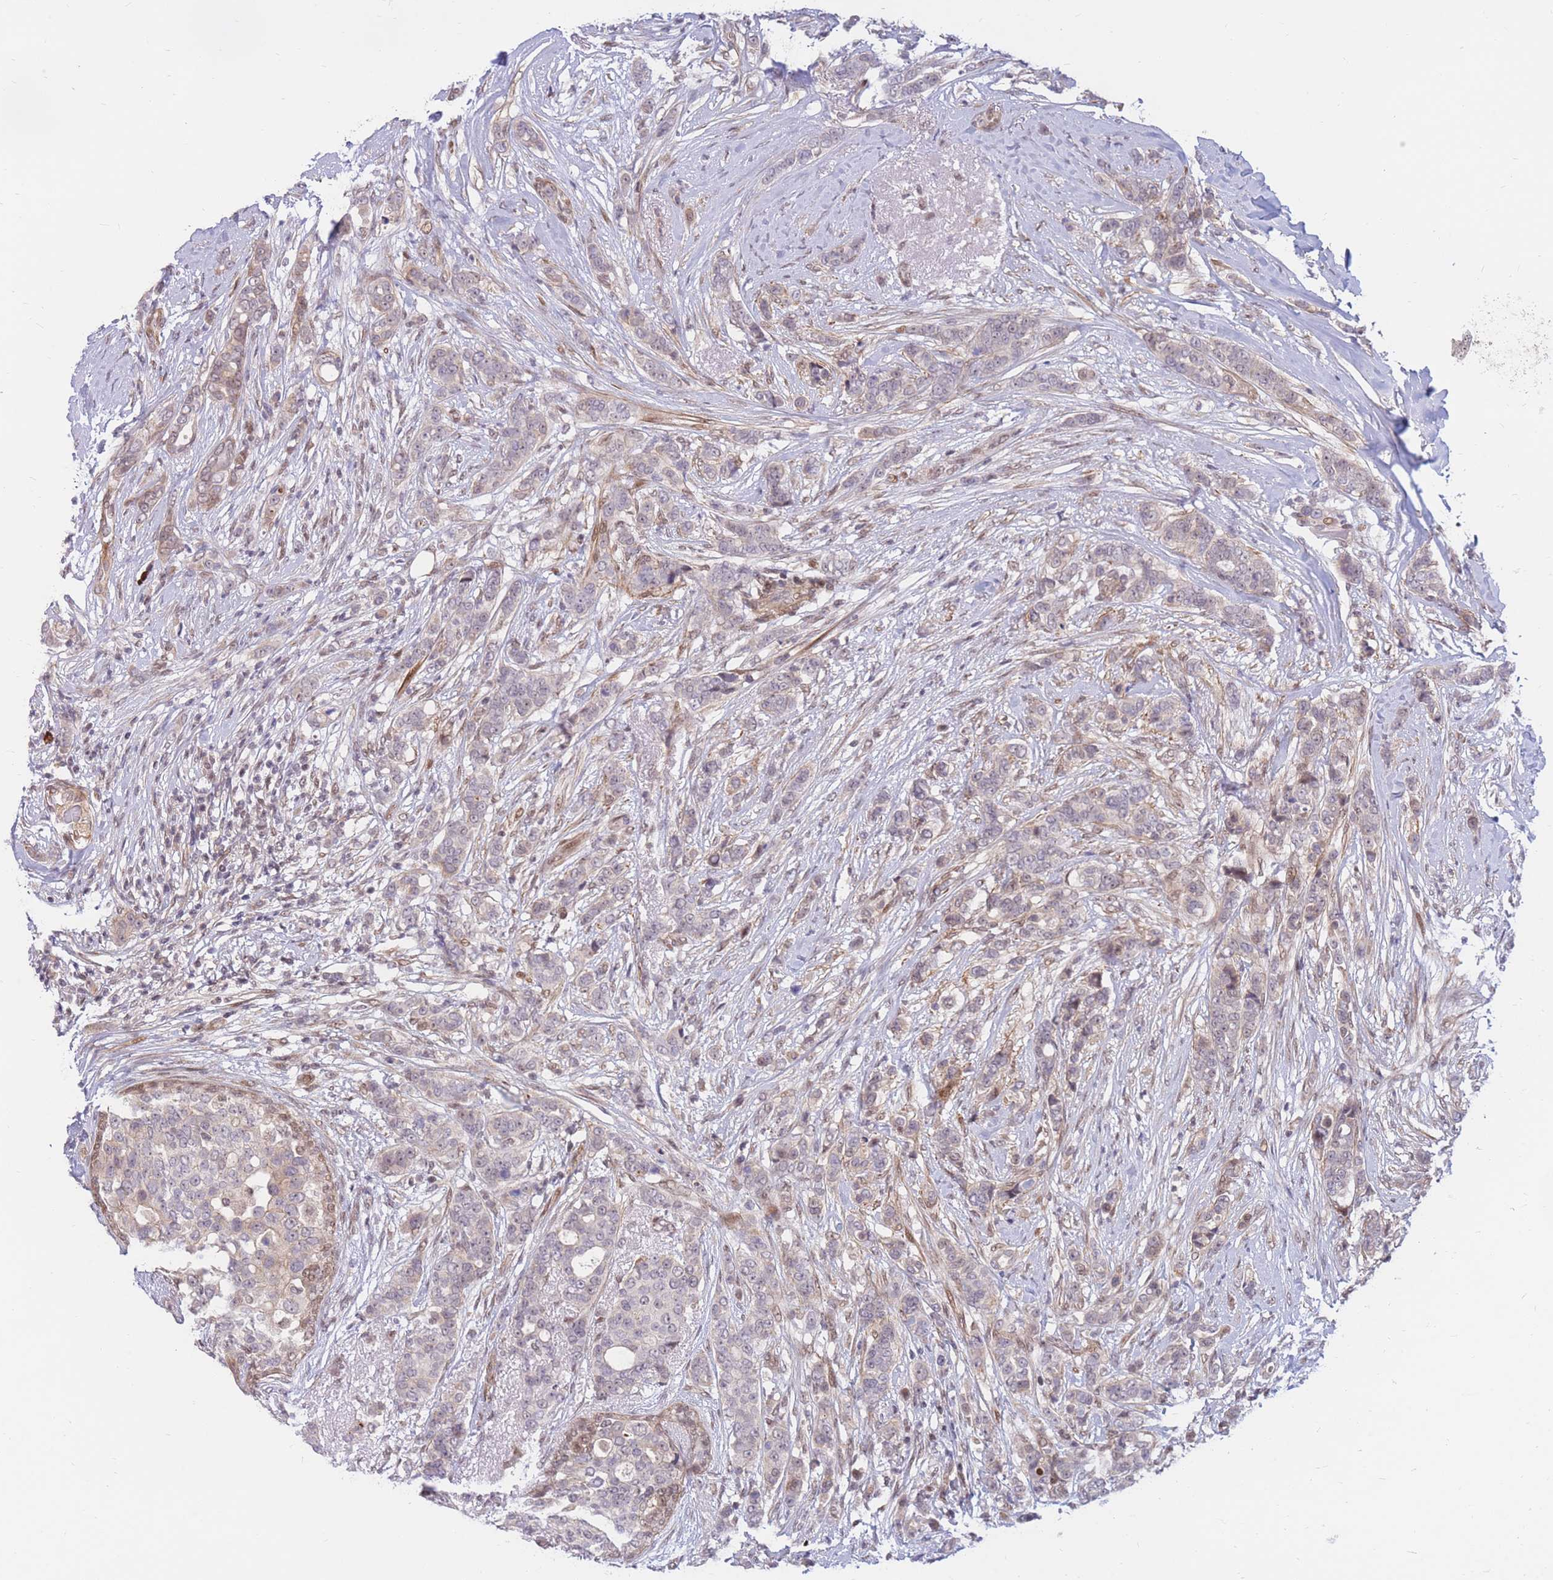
{"staining": {"intensity": "weak", "quantity": "<25%", "location": "nuclear"}, "tissue": "breast cancer", "cell_type": "Tumor cells", "image_type": "cancer", "snomed": [{"axis": "morphology", "description": "Lobular carcinoma"}, {"axis": "topography", "description": "Breast"}], "caption": "A high-resolution histopathology image shows immunohistochemistry staining of breast cancer (lobular carcinoma), which demonstrates no significant positivity in tumor cells.", "gene": "ERICH6B", "patient": {"sex": "female", "age": 51}}